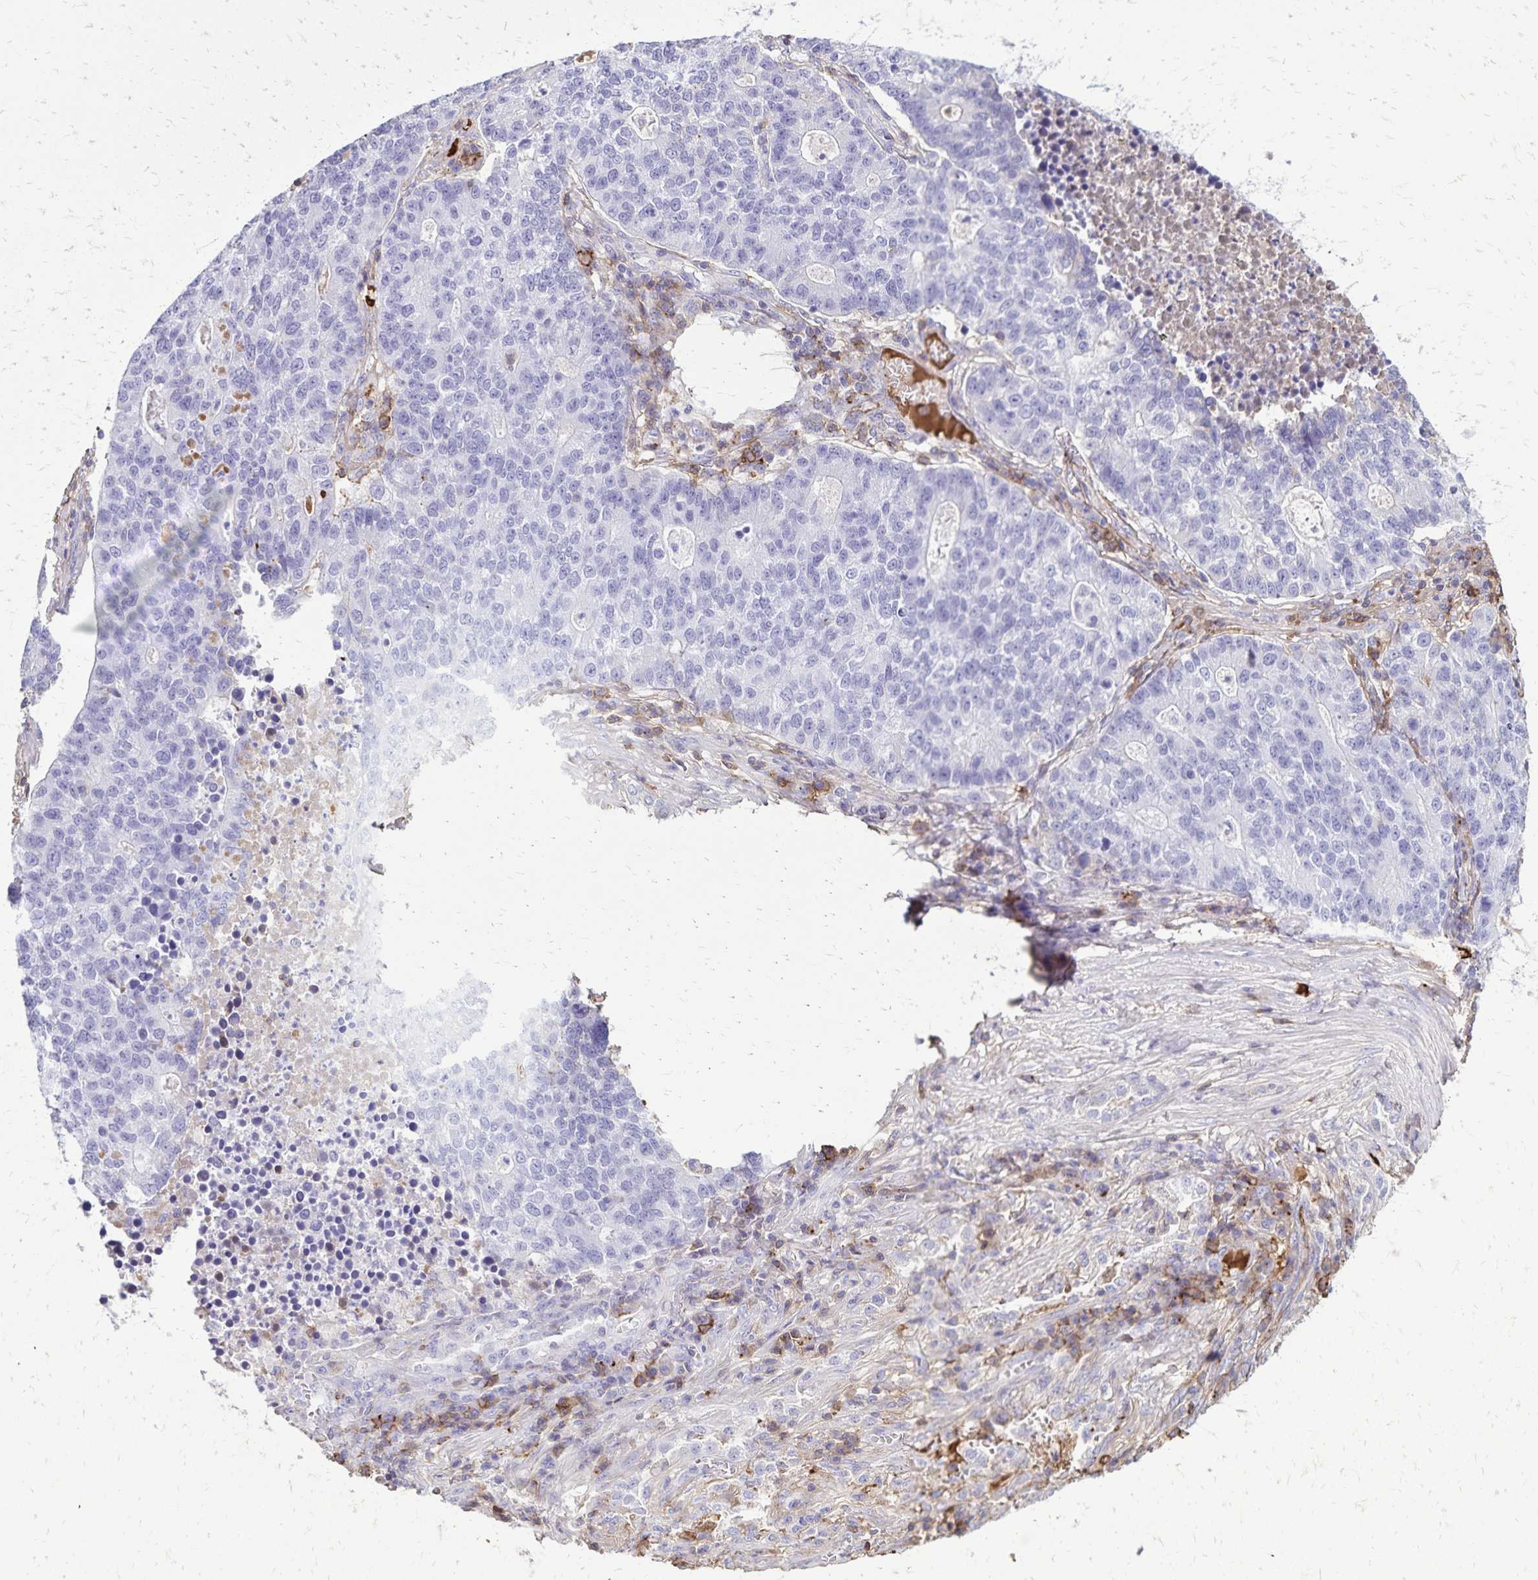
{"staining": {"intensity": "negative", "quantity": "none", "location": "none"}, "tissue": "lung cancer", "cell_type": "Tumor cells", "image_type": "cancer", "snomed": [{"axis": "morphology", "description": "Adenocarcinoma, NOS"}, {"axis": "topography", "description": "Lung"}], "caption": "Immunohistochemical staining of human lung adenocarcinoma demonstrates no significant expression in tumor cells. (Stains: DAB (3,3'-diaminobenzidine) immunohistochemistry (IHC) with hematoxylin counter stain, Microscopy: brightfield microscopy at high magnification).", "gene": "CD27", "patient": {"sex": "male", "age": 57}}